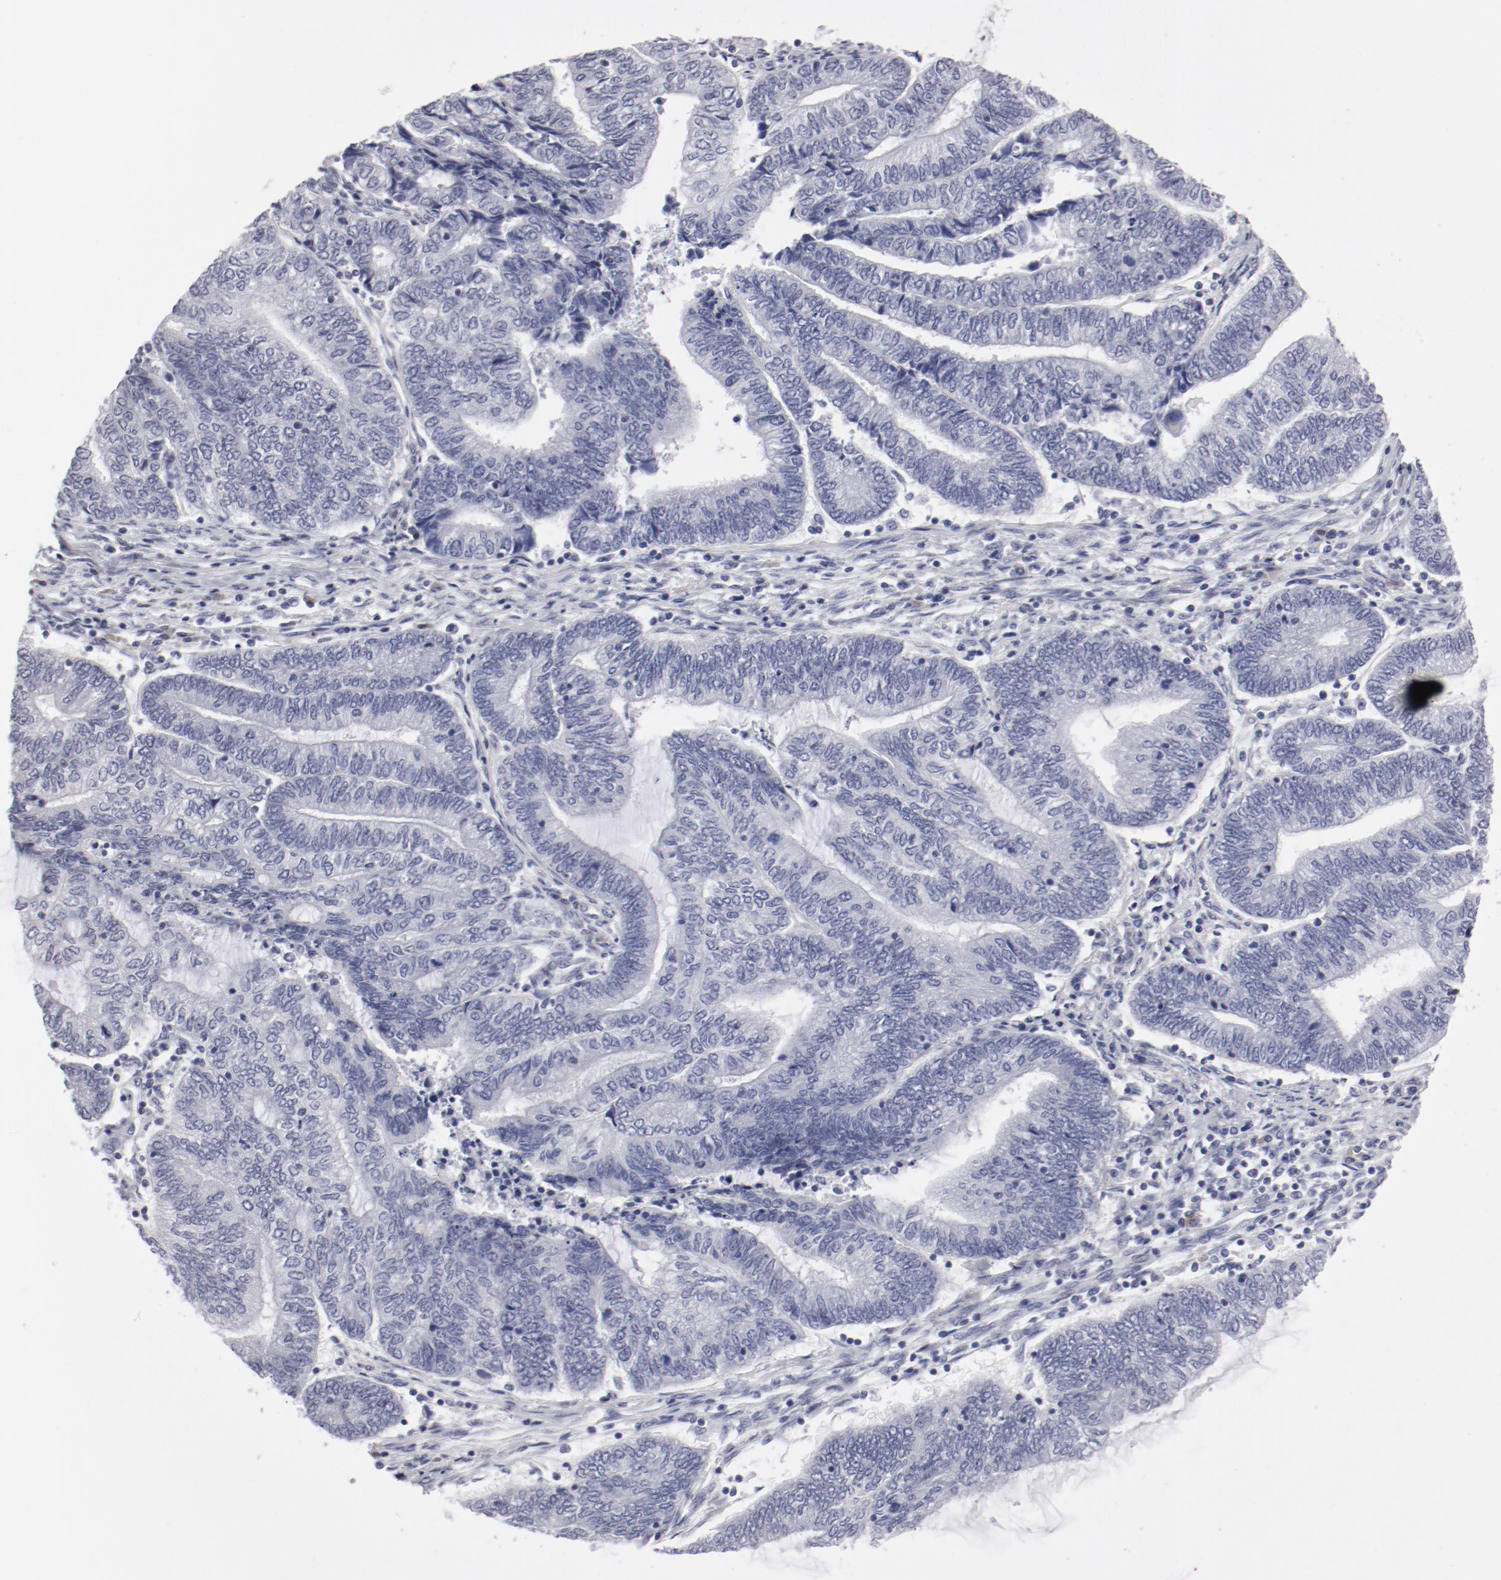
{"staining": {"intensity": "negative", "quantity": "none", "location": "none"}, "tissue": "endometrial cancer", "cell_type": "Tumor cells", "image_type": "cancer", "snomed": [{"axis": "morphology", "description": "Adenocarcinoma, NOS"}, {"axis": "topography", "description": "Uterus"}, {"axis": "topography", "description": "Endometrium"}], "caption": "DAB (3,3'-diaminobenzidine) immunohistochemical staining of human endometrial adenocarcinoma shows no significant positivity in tumor cells.", "gene": "LAX1", "patient": {"sex": "female", "age": 70}}